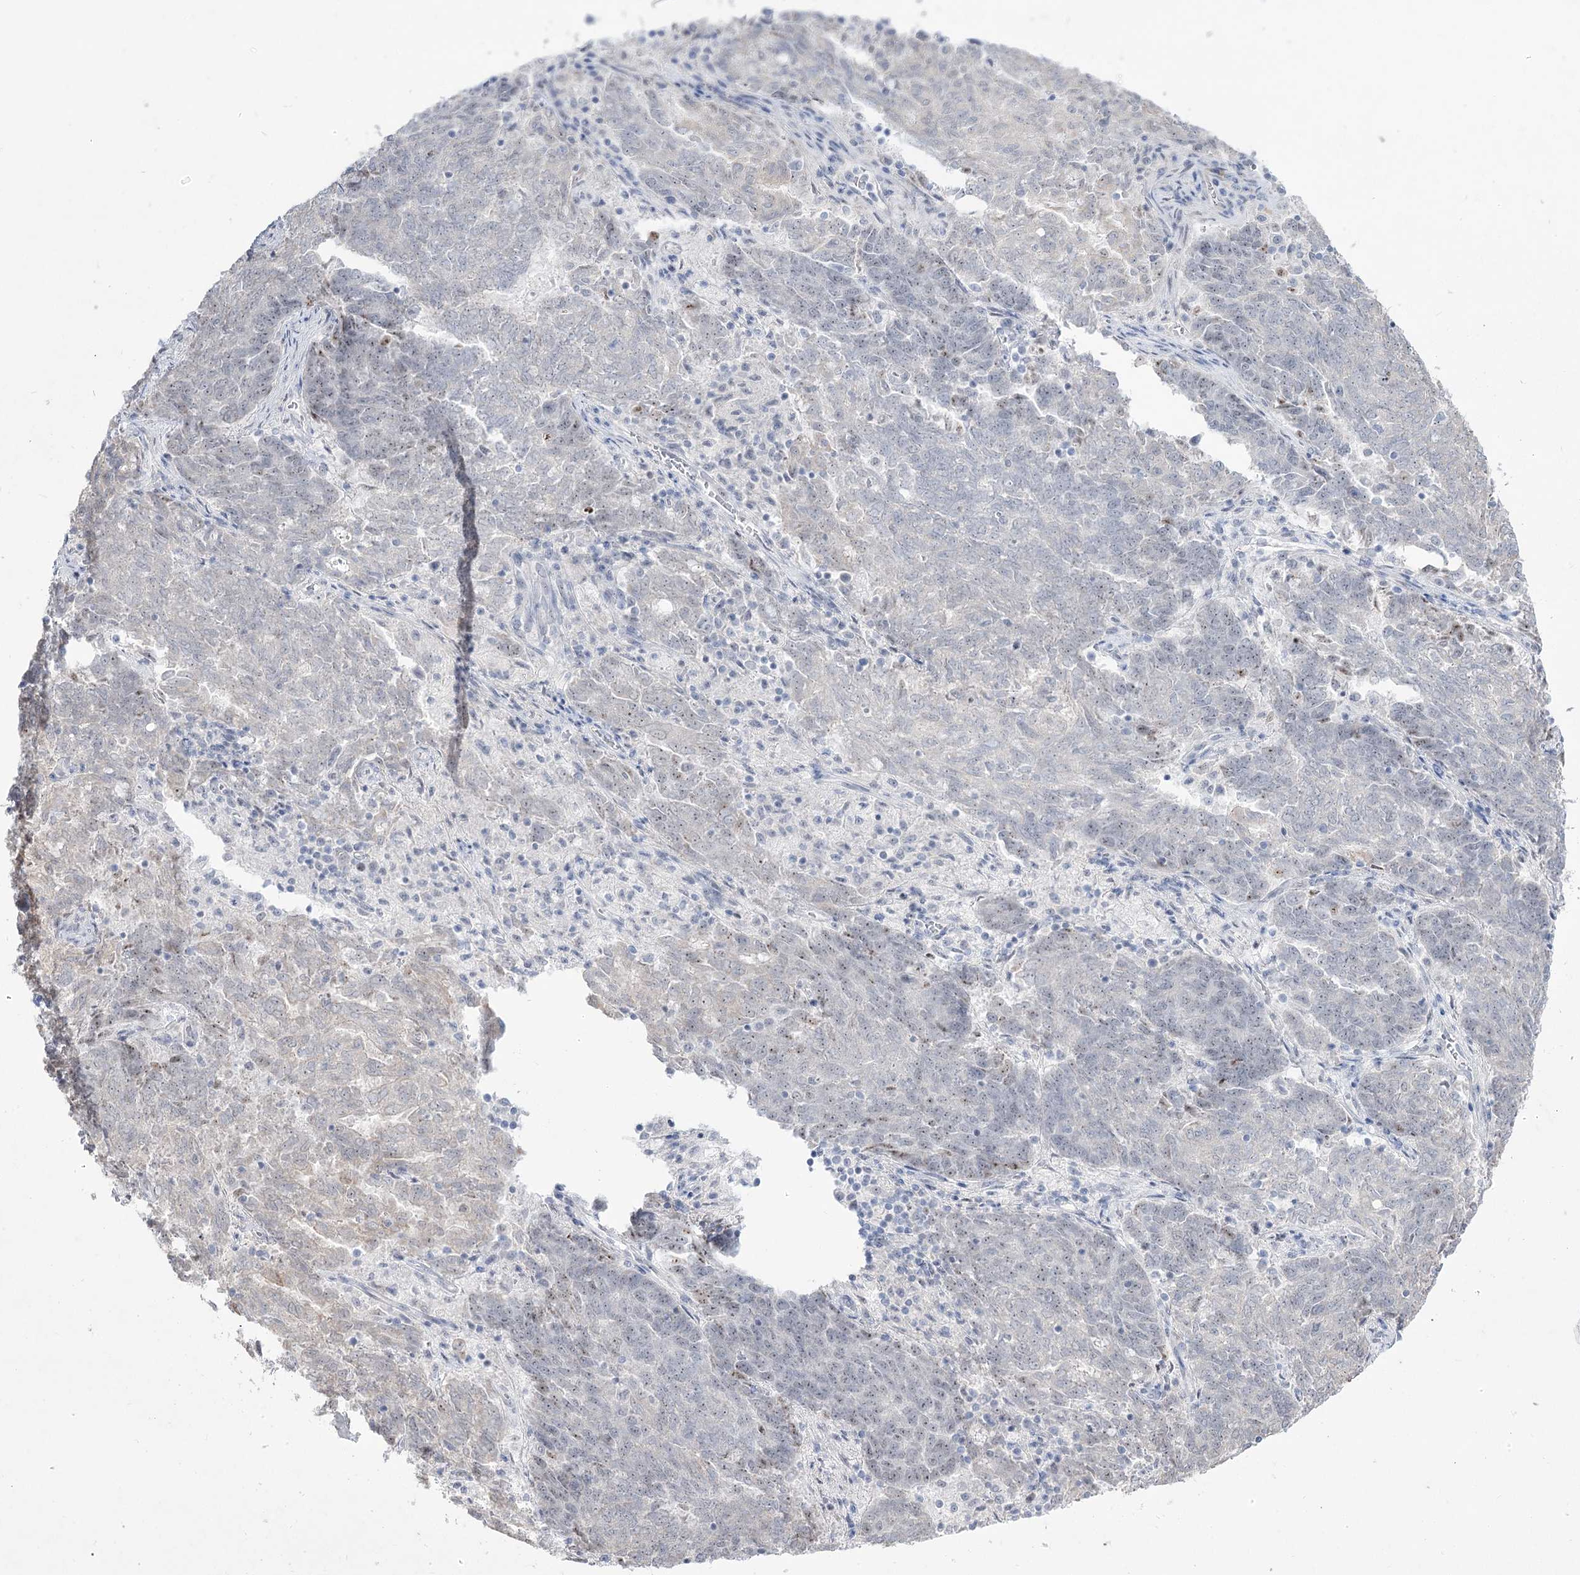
{"staining": {"intensity": "weak", "quantity": "<25%", "location": "cytoplasmic/membranous,nuclear"}, "tissue": "endometrial cancer", "cell_type": "Tumor cells", "image_type": "cancer", "snomed": [{"axis": "morphology", "description": "Adenocarcinoma, NOS"}, {"axis": "topography", "description": "Endometrium"}], "caption": "Endometrial adenocarcinoma was stained to show a protein in brown. There is no significant expression in tumor cells.", "gene": "DDX50", "patient": {"sex": "female", "age": 80}}